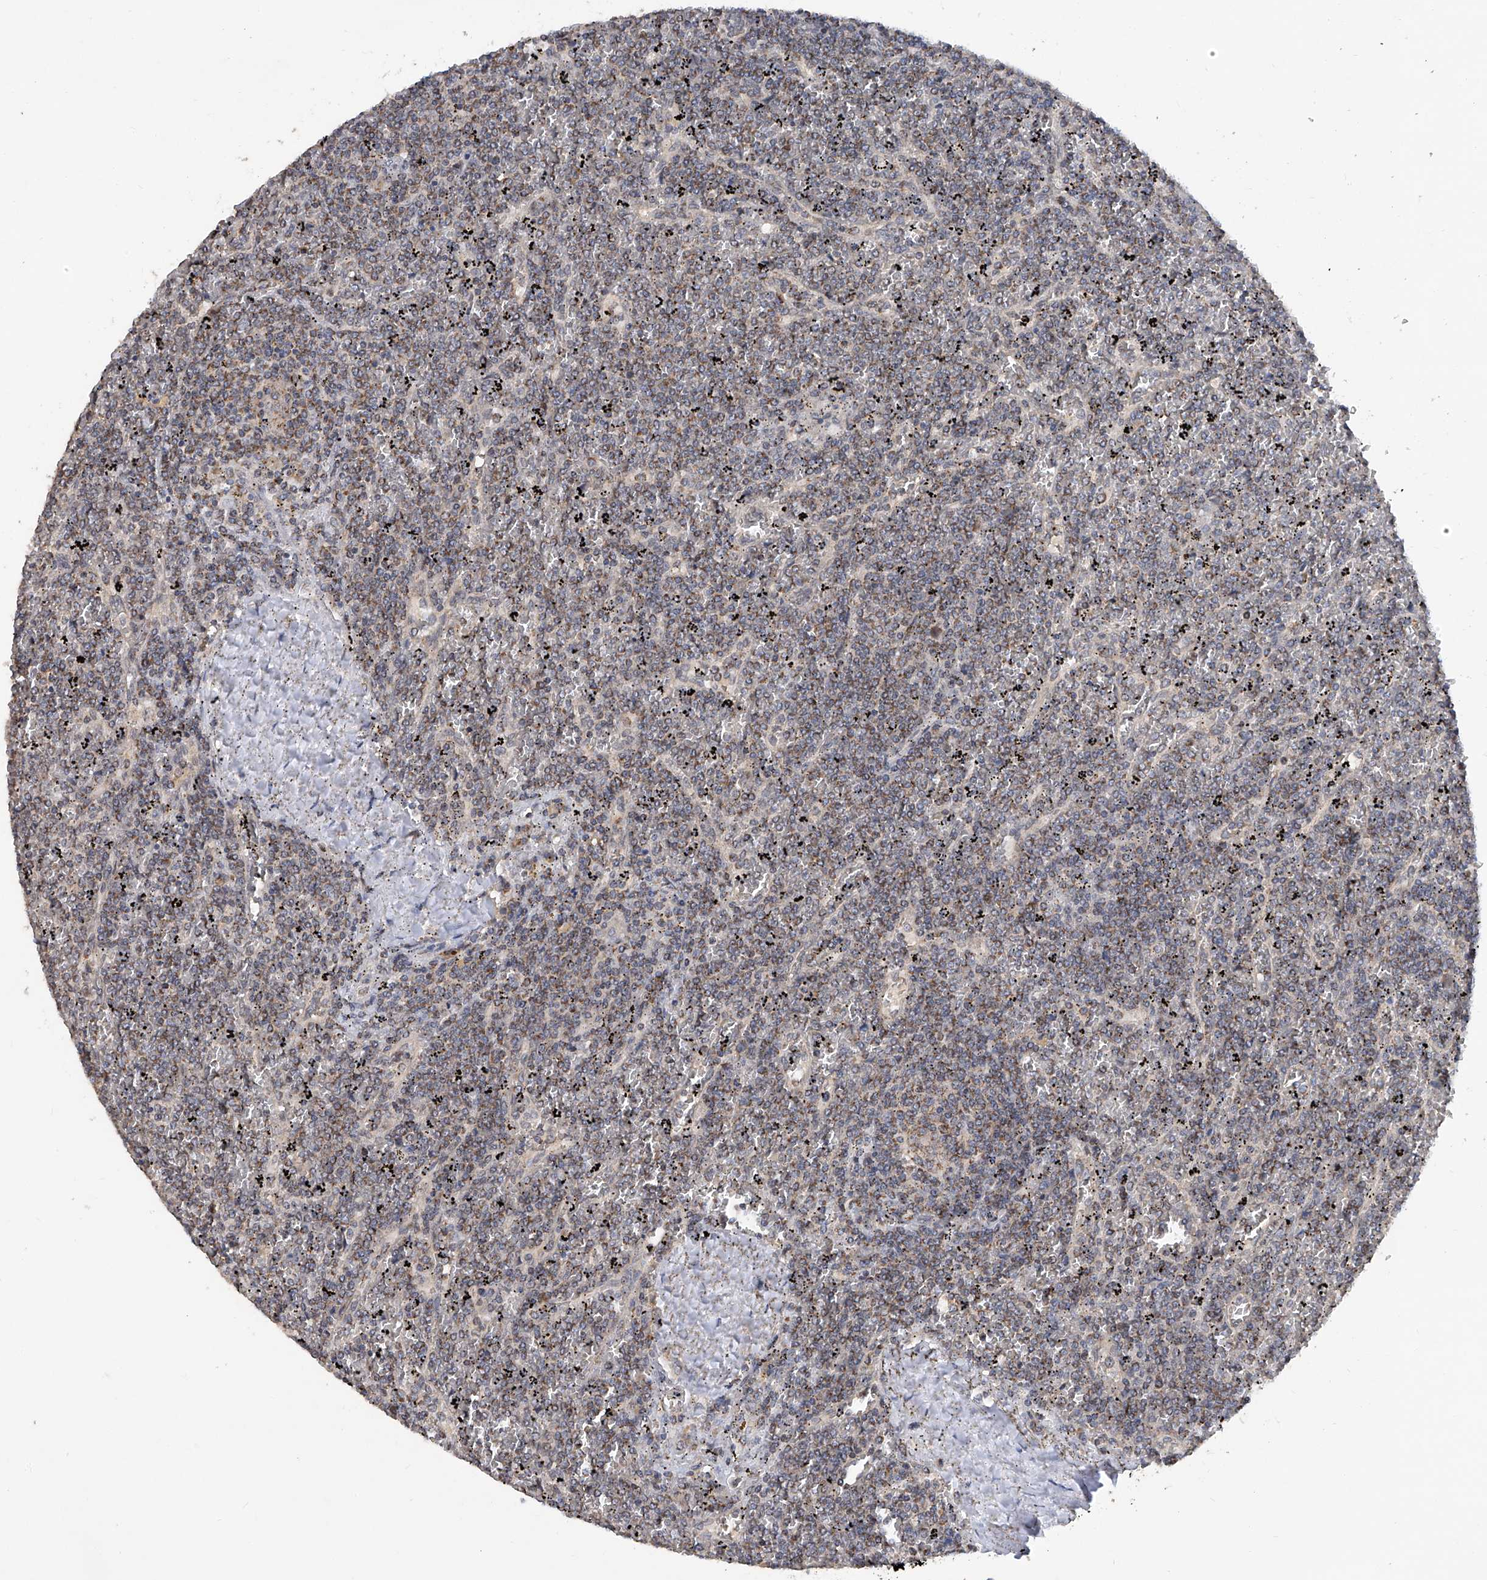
{"staining": {"intensity": "weak", "quantity": "25%-75%", "location": "cytoplasmic/membranous"}, "tissue": "lymphoma", "cell_type": "Tumor cells", "image_type": "cancer", "snomed": [{"axis": "morphology", "description": "Malignant lymphoma, non-Hodgkin's type, Low grade"}, {"axis": "topography", "description": "Spleen"}], "caption": "Malignant lymphoma, non-Hodgkin's type (low-grade) was stained to show a protein in brown. There is low levels of weak cytoplasmic/membranous expression in approximately 25%-75% of tumor cells.", "gene": "BCKDHB", "patient": {"sex": "female", "age": 19}}